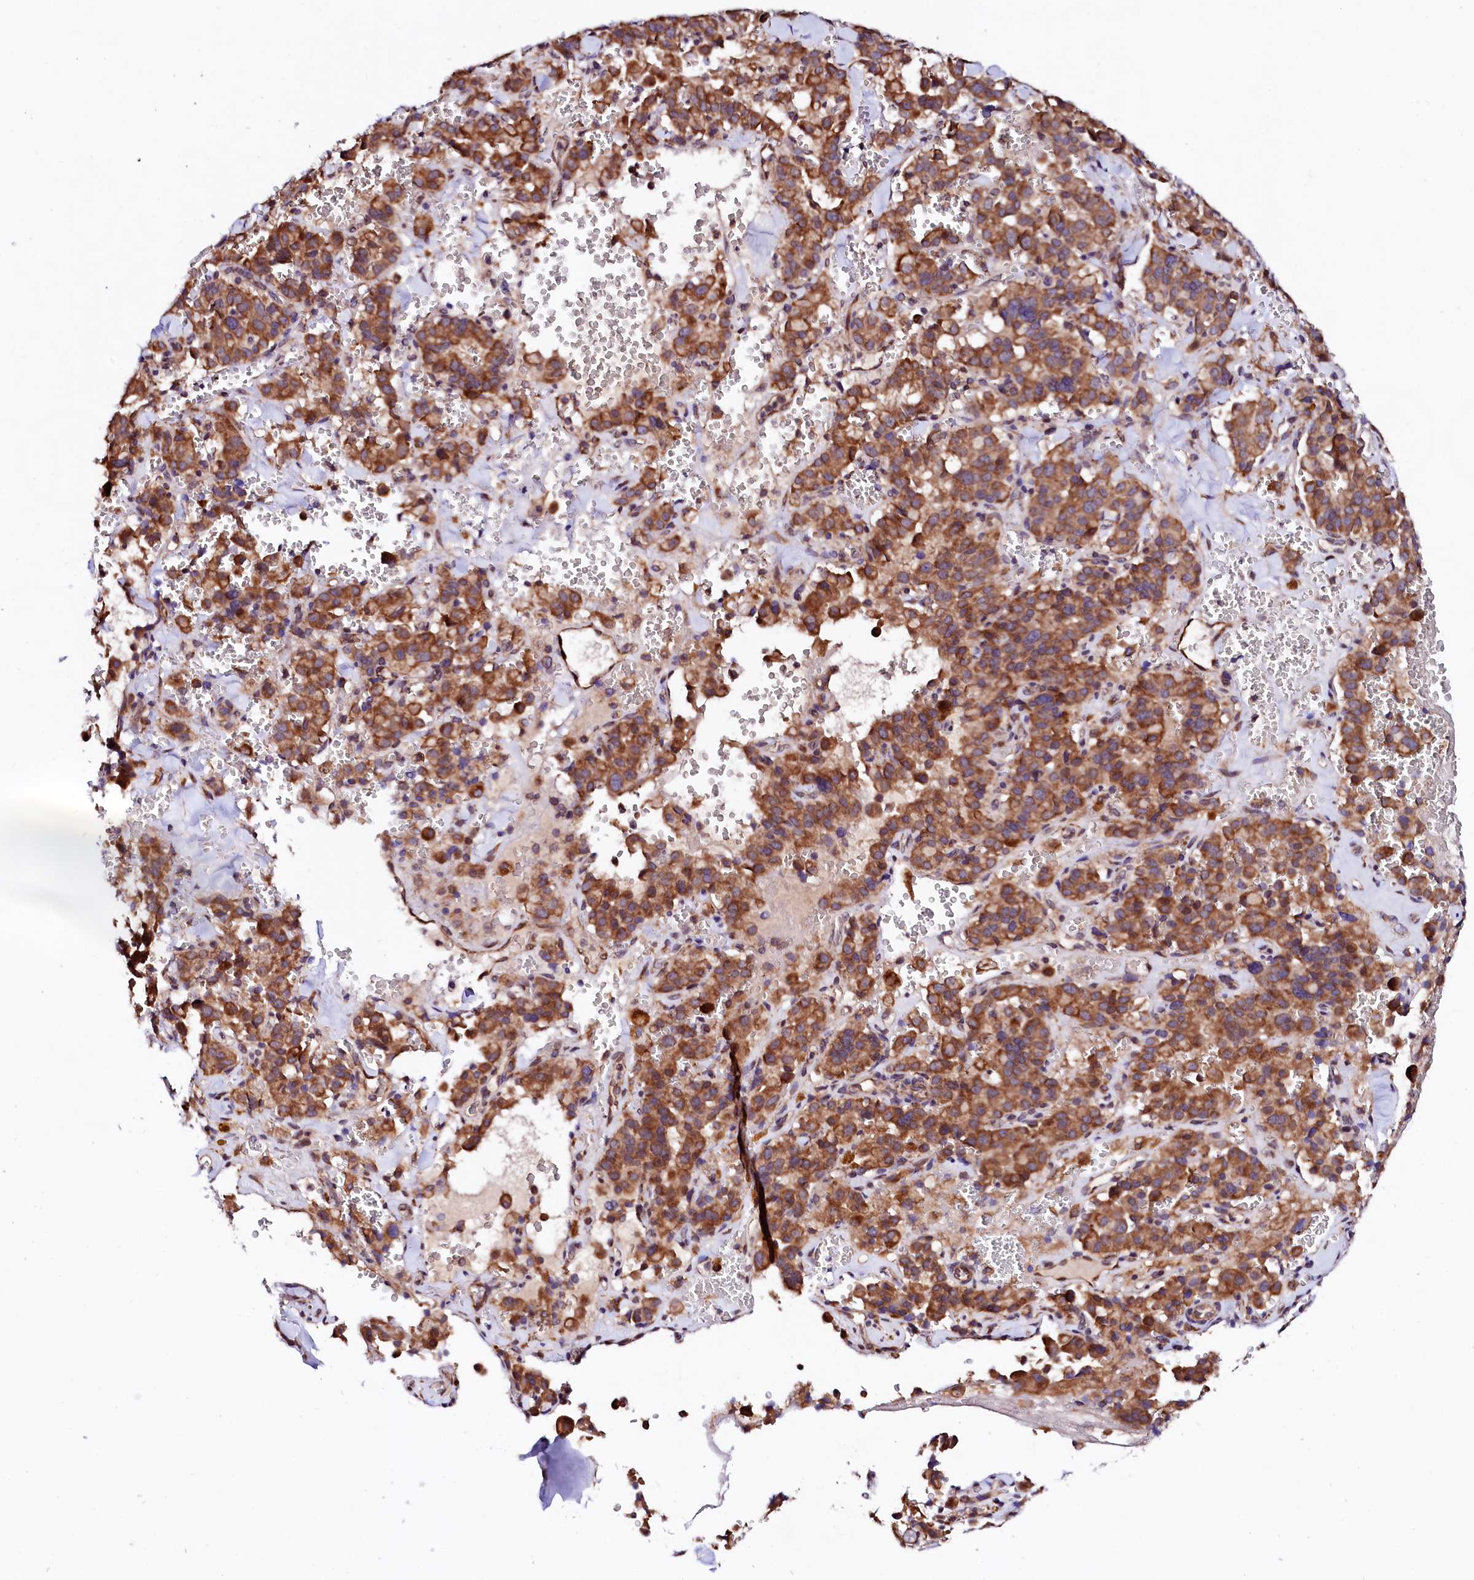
{"staining": {"intensity": "moderate", "quantity": ">75%", "location": "cytoplasmic/membranous"}, "tissue": "pancreatic cancer", "cell_type": "Tumor cells", "image_type": "cancer", "snomed": [{"axis": "morphology", "description": "Adenocarcinoma, NOS"}, {"axis": "topography", "description": "Pancreas"}], "caption": "The photomicrograph displays staining of pancreatic adenocarcinoma, revealing moderate cytoplasmic/membranous protein staining (brown color) within tumor cells.", "gene": "UBE3C", "patient": {"sex": "male", "age": 65}}